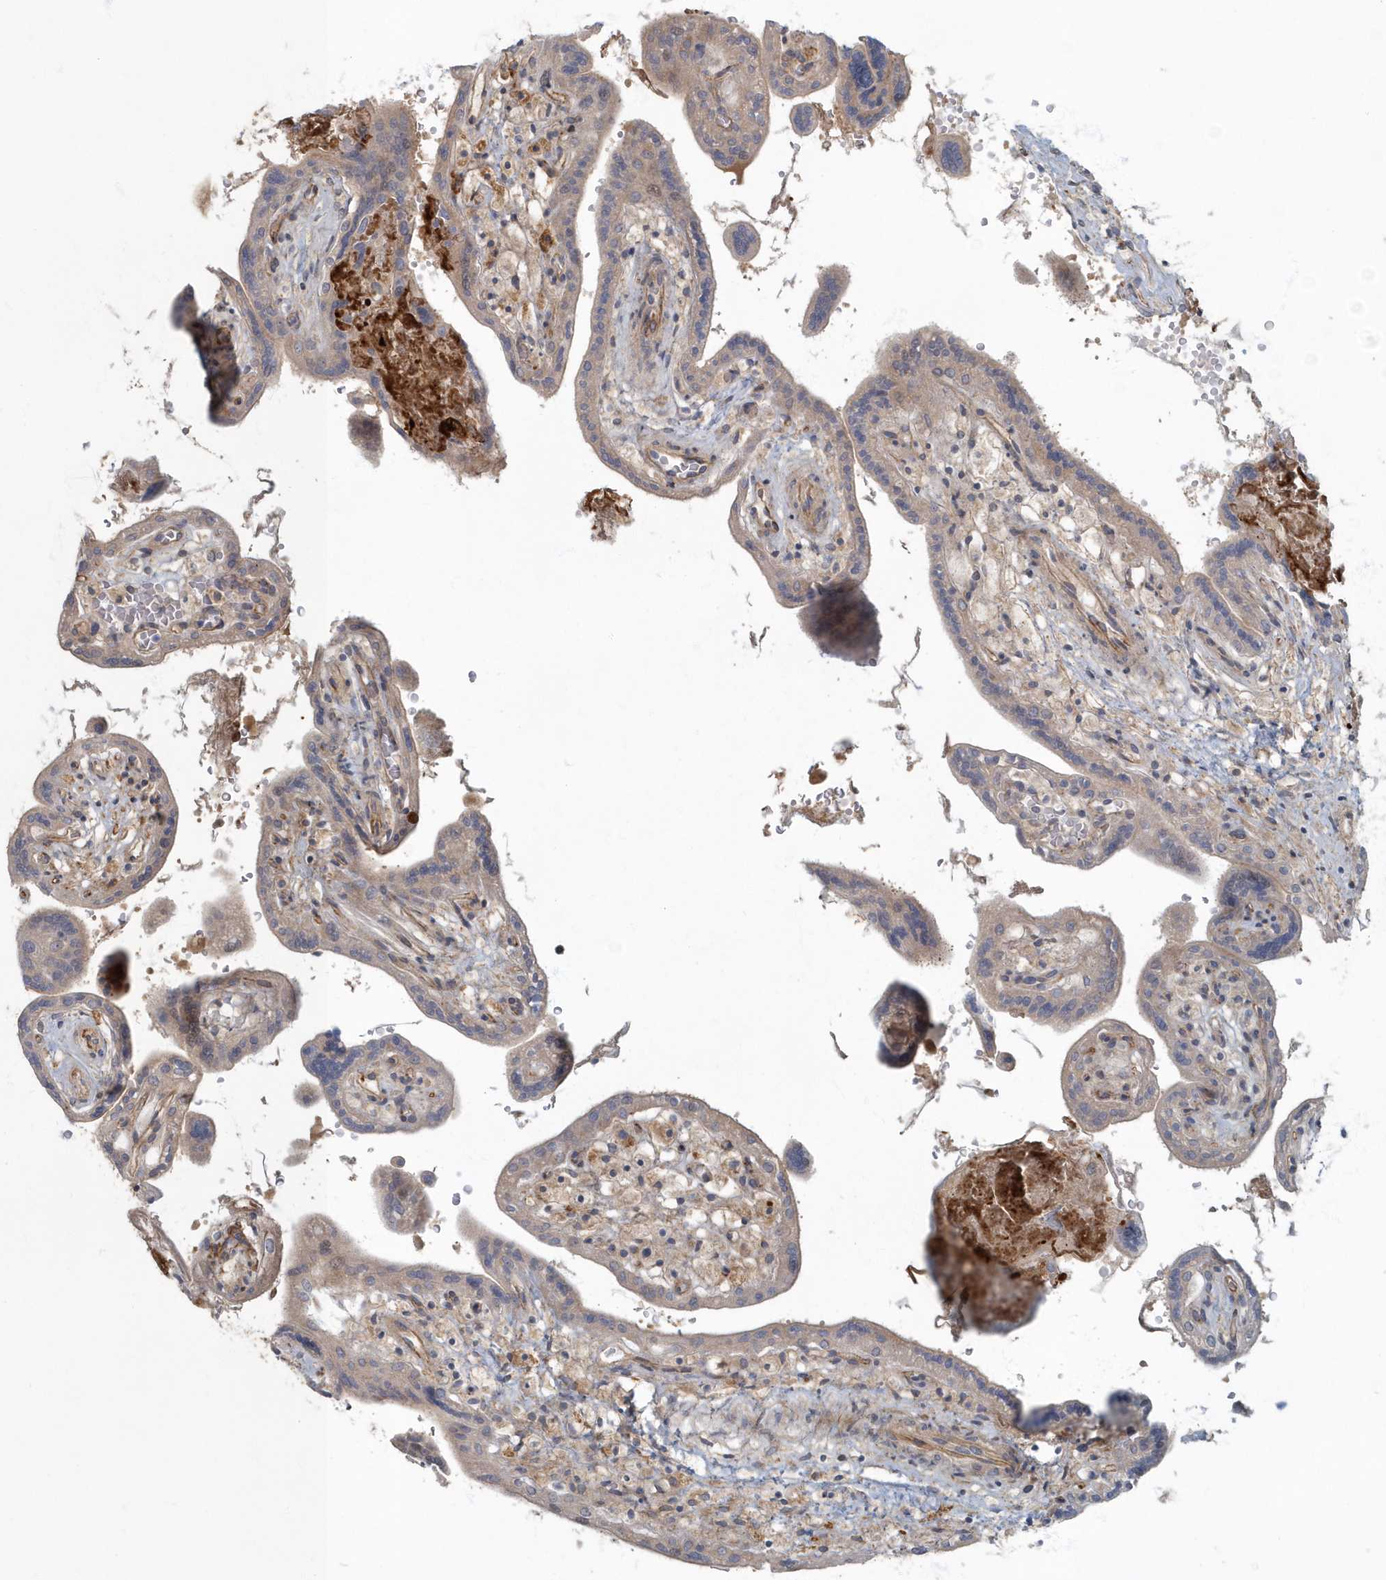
{"staining": {"intensity": "weak", "quantity": "<25%", "location": "cytoplasmic/membranous"}, "tissue": "placenta", "cell_type": "Trophoblastic cells", "image_type": "normal", "snomed": [{"axis": "morphology", "description": "Normal tissue, NOS"}, {"axis": "topography", "description": "Placenta"}], "caption": "Trophoblastic cells are negative for protein expression in unremarkable human placenta. (Stains: DAB (3,3'-diaminobenzidine) immunohistochemistry with hematoxylin counter stain, Microscopy: brightfield microscopy at high magnification).", "gene": "ARHGEF38", "patient": {"sex": "female", "age": 37}}